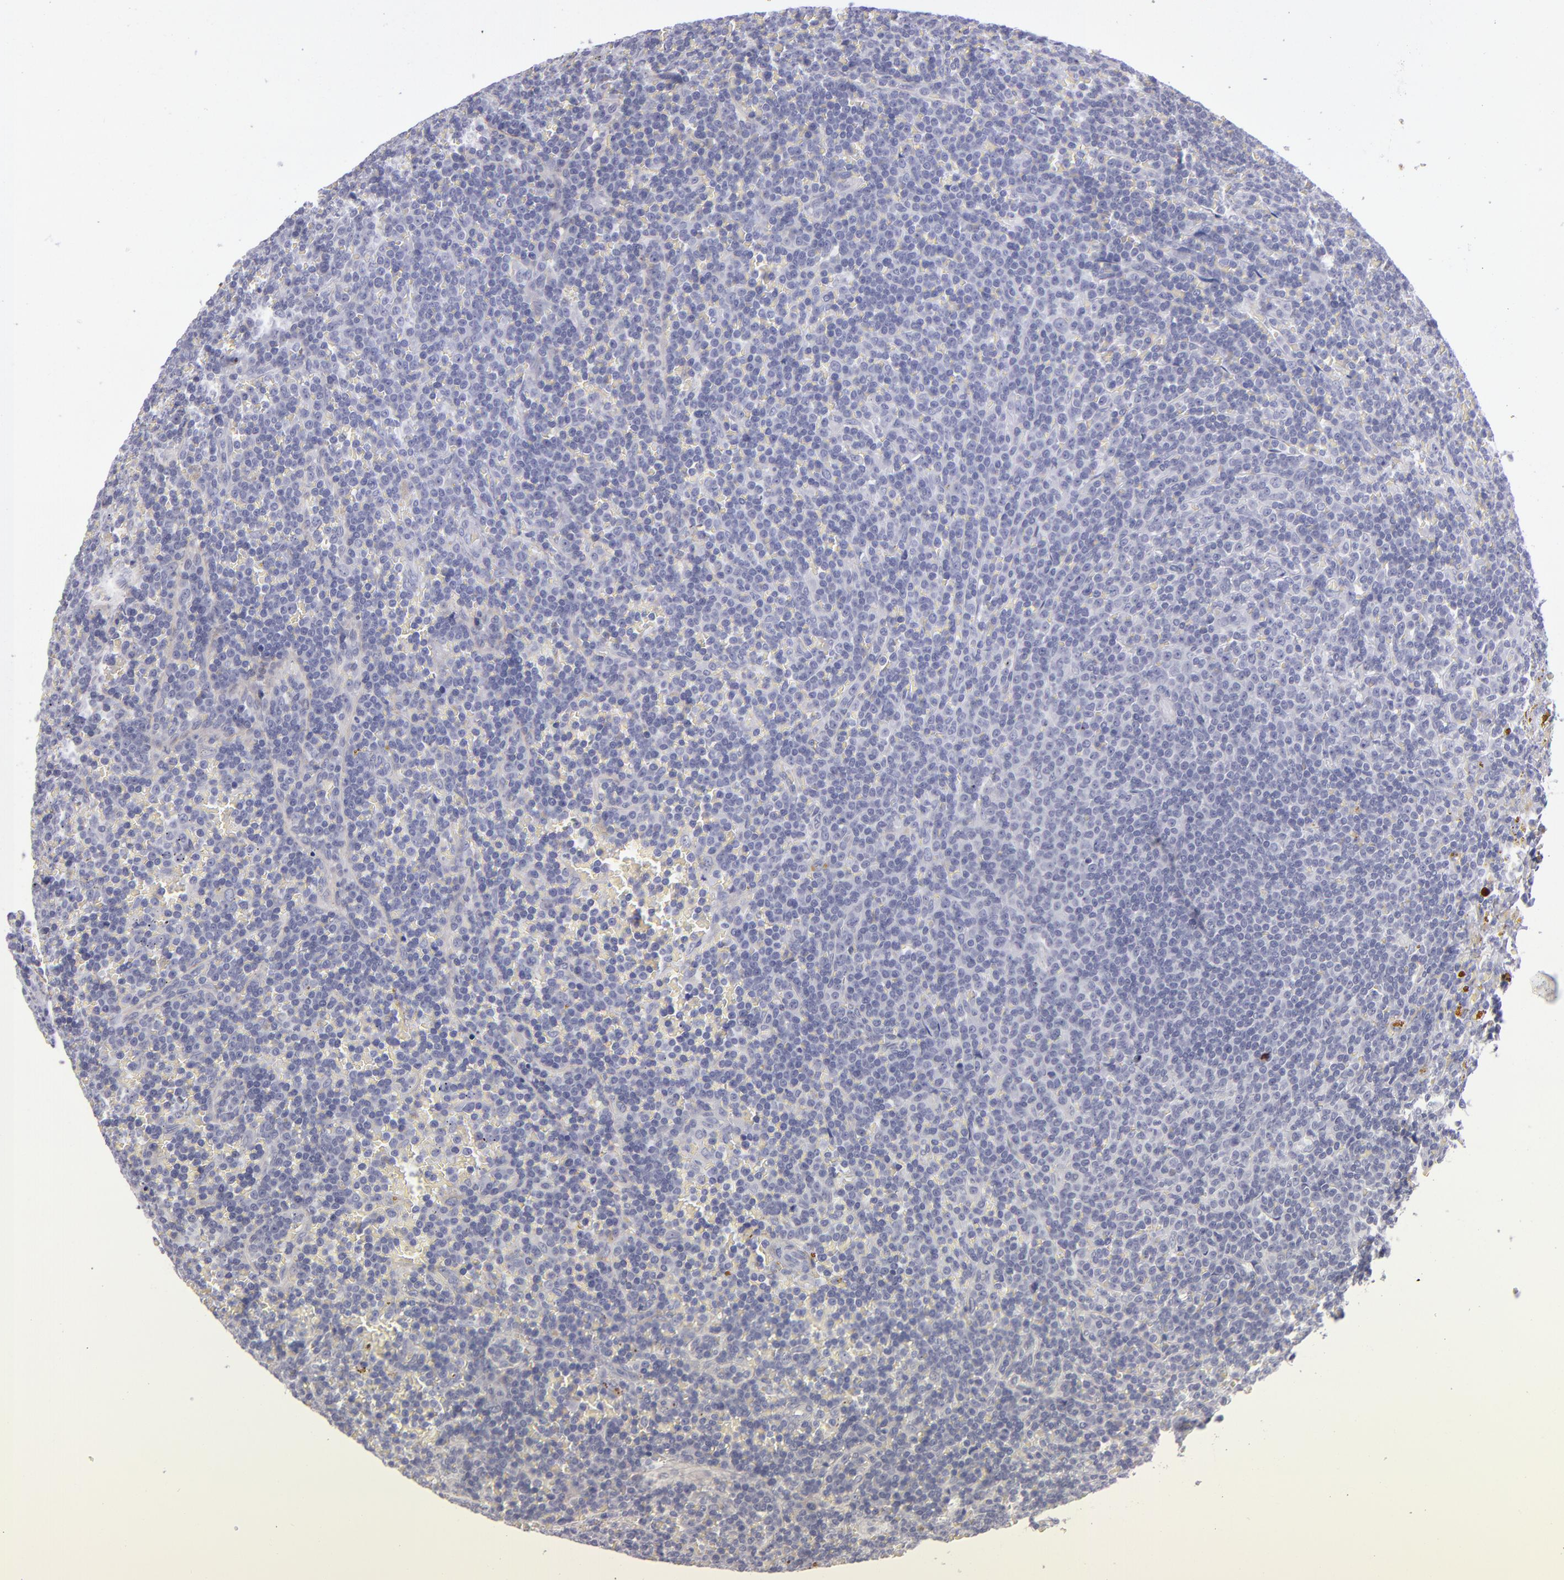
{"staining": {"intensity": "negative", "quantity": "none", "location": "none"}, "tissue": "lymphoma", "cell_type": "Tumor cells", "image_type": "cancer", "snomed": [{"axis": "morphology", "description": "Malignant lymphoma, non-Hodgkin's type, Low grade"}, {"axis": "topography", "description": "Spleen"}], "caption": "Image shows no protein staining in tumor cells of low-grade malignant lymphoma, non-Hodgkin's type tissue. (DAB (3,3'-diaminobenzidine) immunohistochemistry with hematoxylin counter stain).", "gene": "ITGB4", "patient": {"sex": "male", "age": 80}}